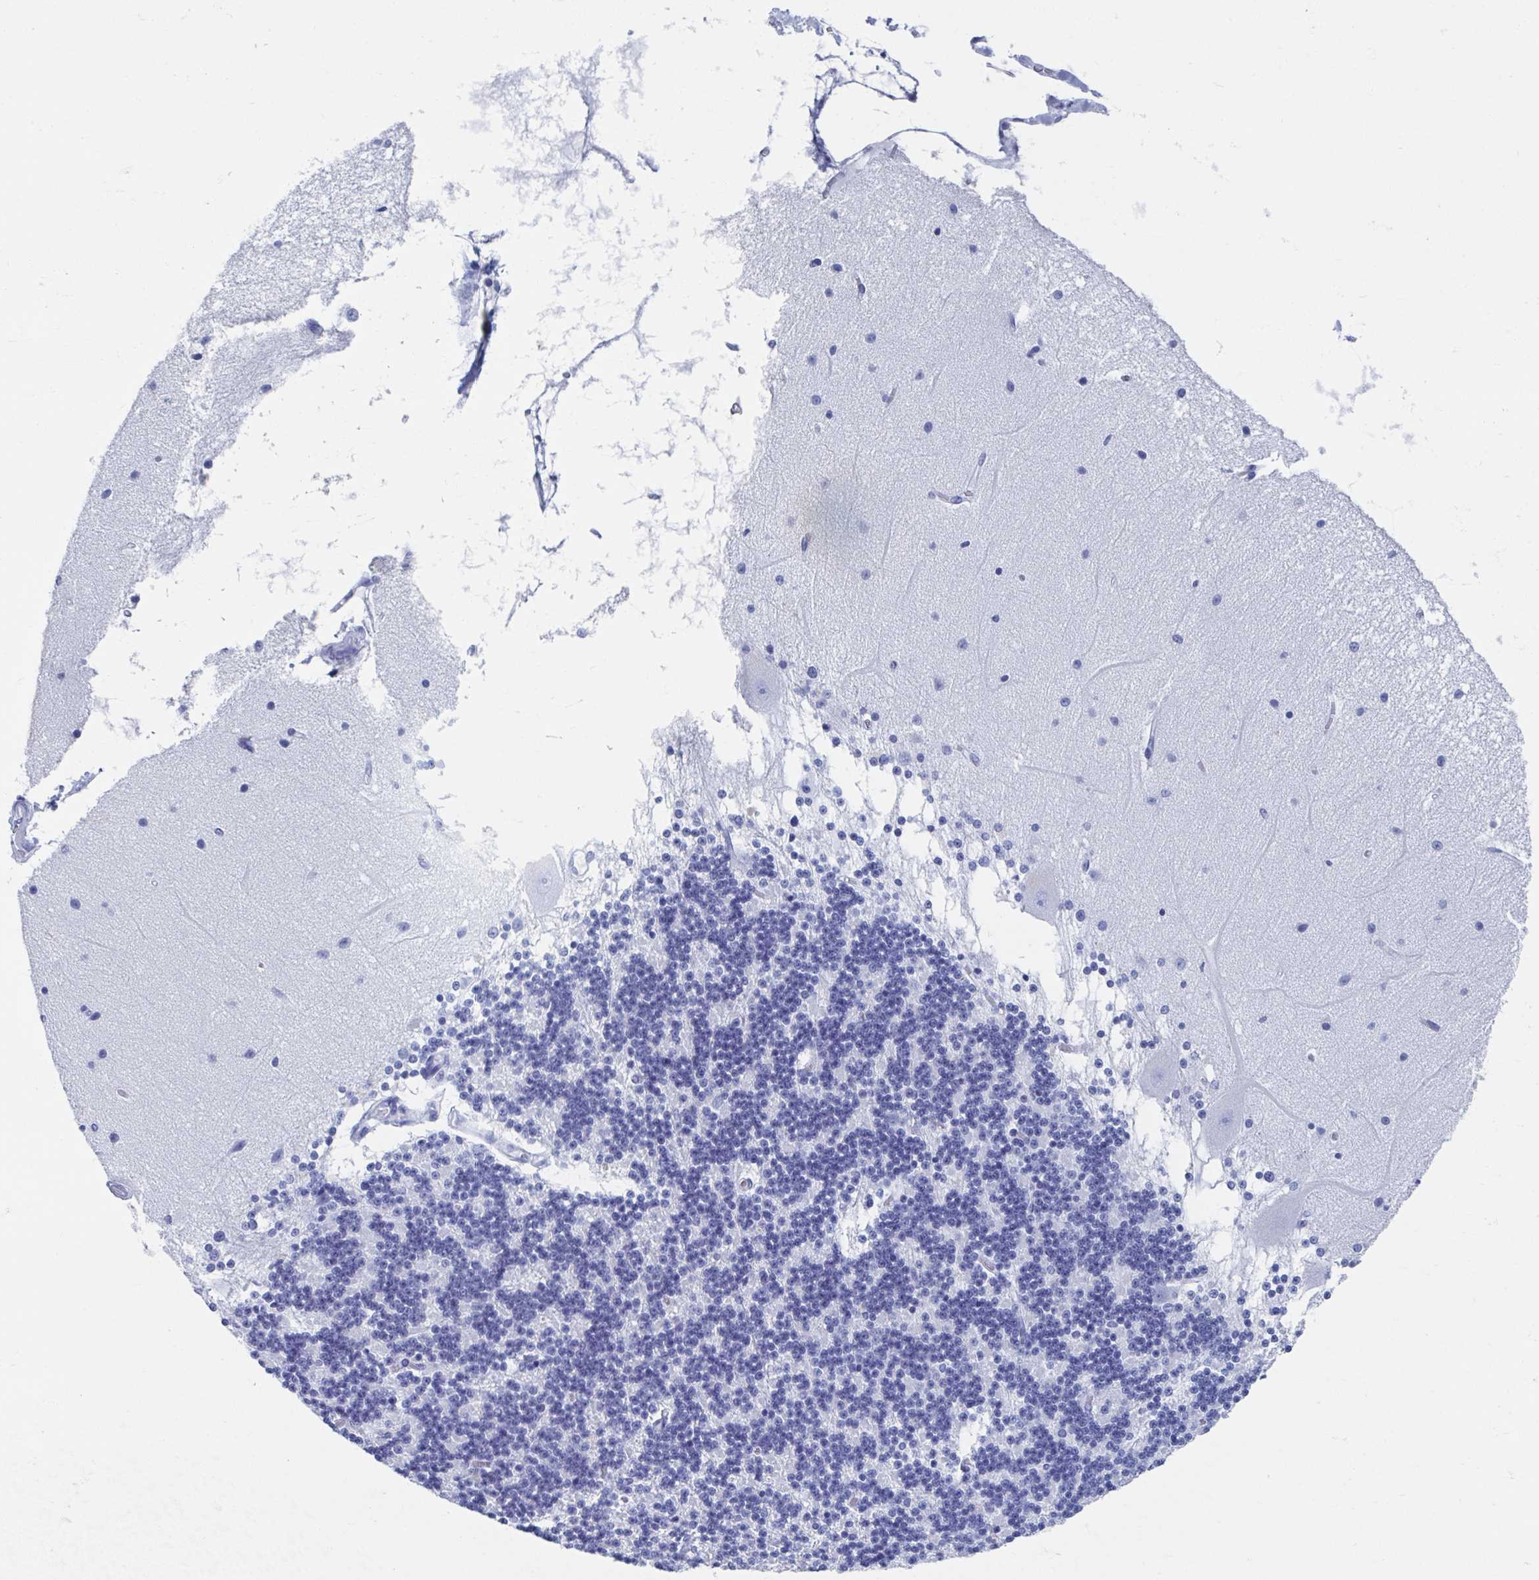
{"staining": {"intensity": "negative", "quantity": "none", "location": "none"}, "tissue": "cerebellum", "cell_type": "Cells in granular layer", "image_type": "normal", "snomed": [{"axis": "morphology", "description": "Normal tissue, NOS"}, {"axis": "topography", "description": "Cerebellum"}], "caption": "This is a image of immunohistochemistry staining of unremarkable cerebellum, which shows no expression in cells in granular layer. The staining was performed using DAB (3,3'-diaminobenzidine) to visualize the protein expression in brown, while the nuclei were stained in blue with hematoxylin (Magnification: 20x).", "gene": "C10orf53", "patient": {"sex": "female", "age": 54}}